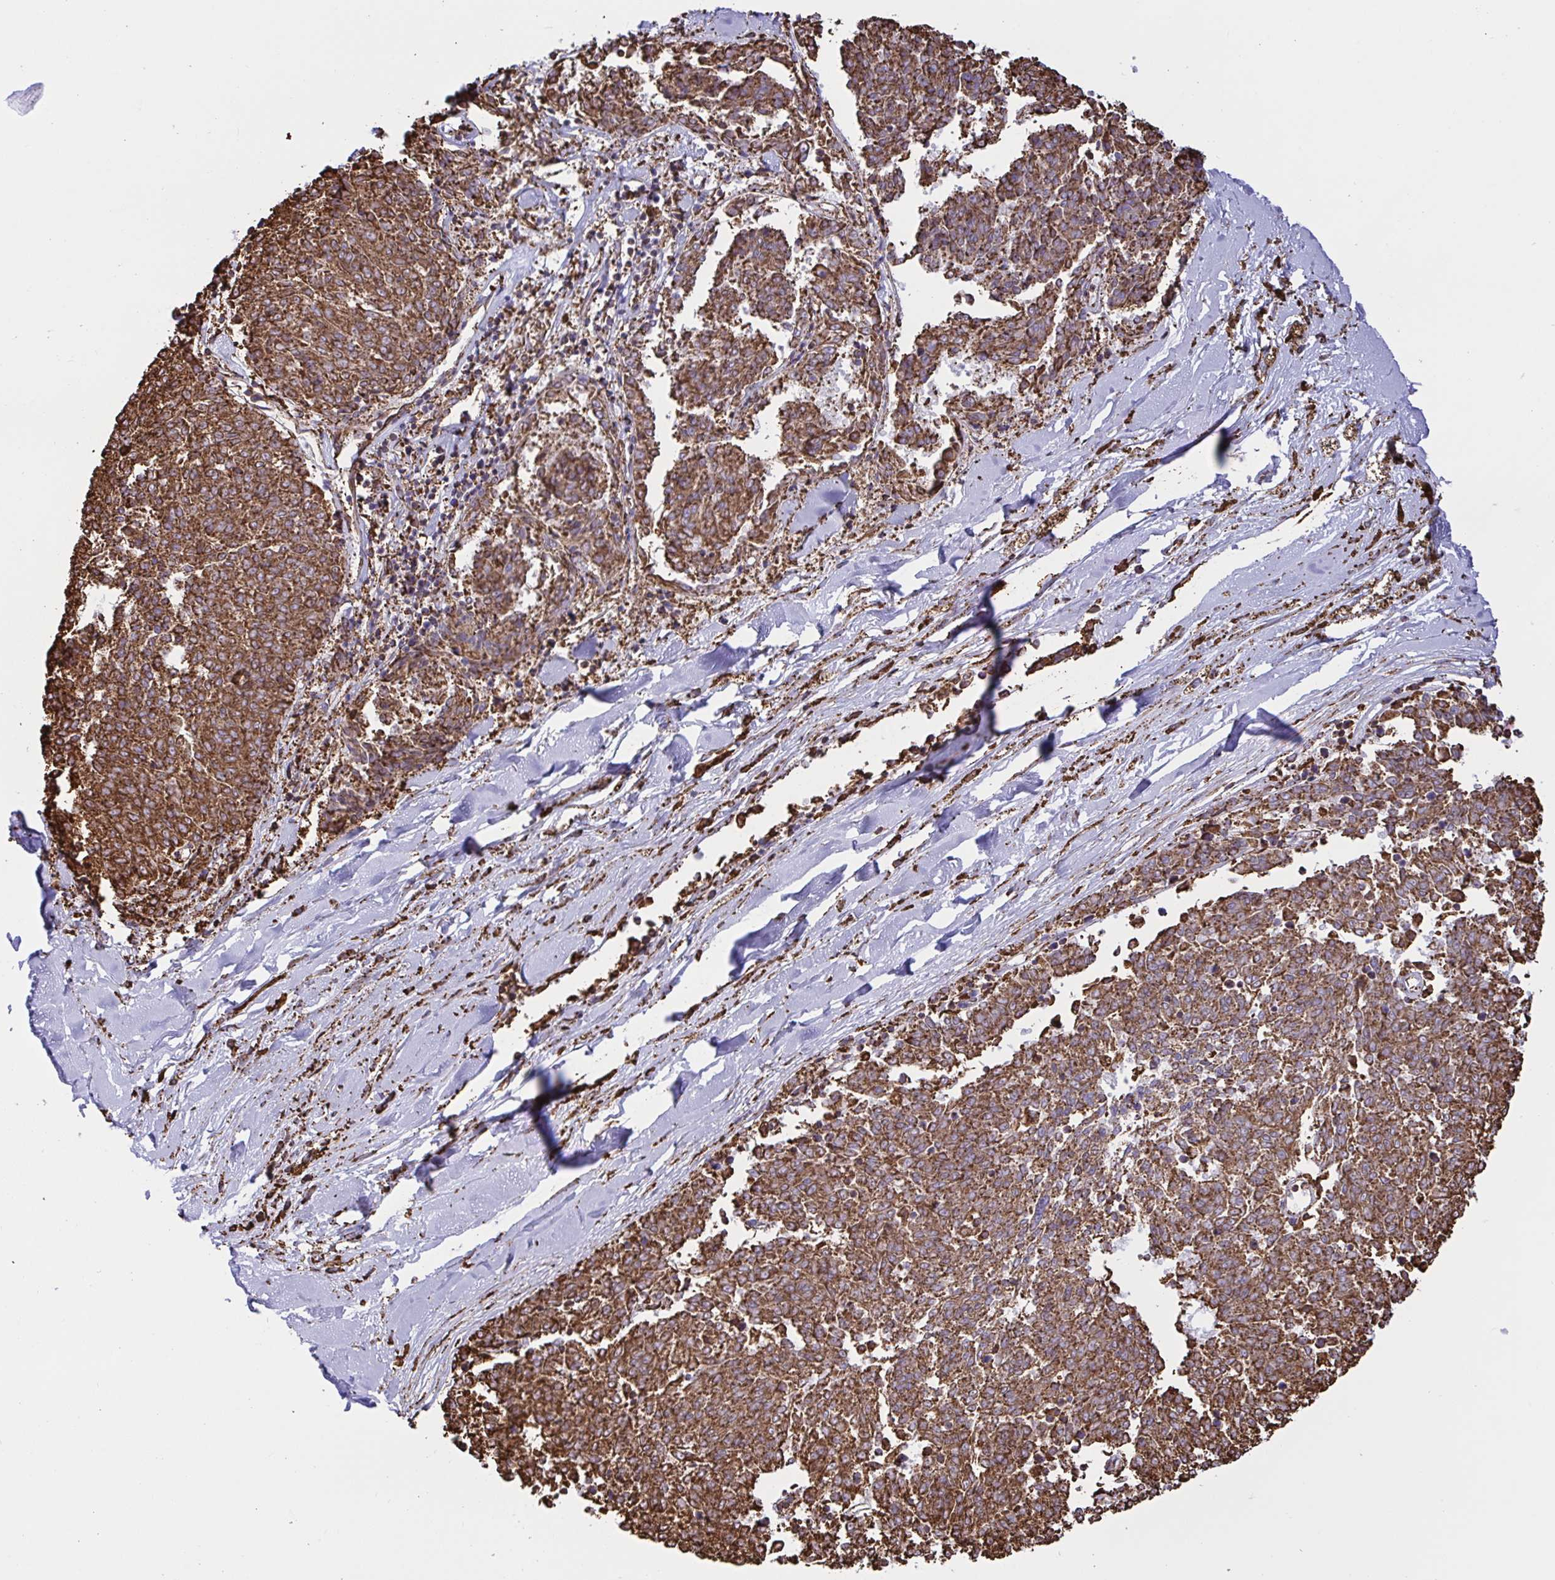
{"staining": {"intensity": "moderate", "quantity": ">75%", "location": "cytoplasmic/membranous"}, "tissue": "melanoma", "cell_type": "Tumor cells", "image_type": "cancer", "snomed": [{"axis": "morphology", "description": "Malignant melanoma, NOS"}, {"axis": "topography", "description": "Skin"}], "caption": "The histopathology image displays staining of malignant melanoma, revealing moderate cytoplasmic/membranous protein expression (brown color) within tumor cells.", "gene": "CLGN", "patient": {"sex": "female", "age": 72}}